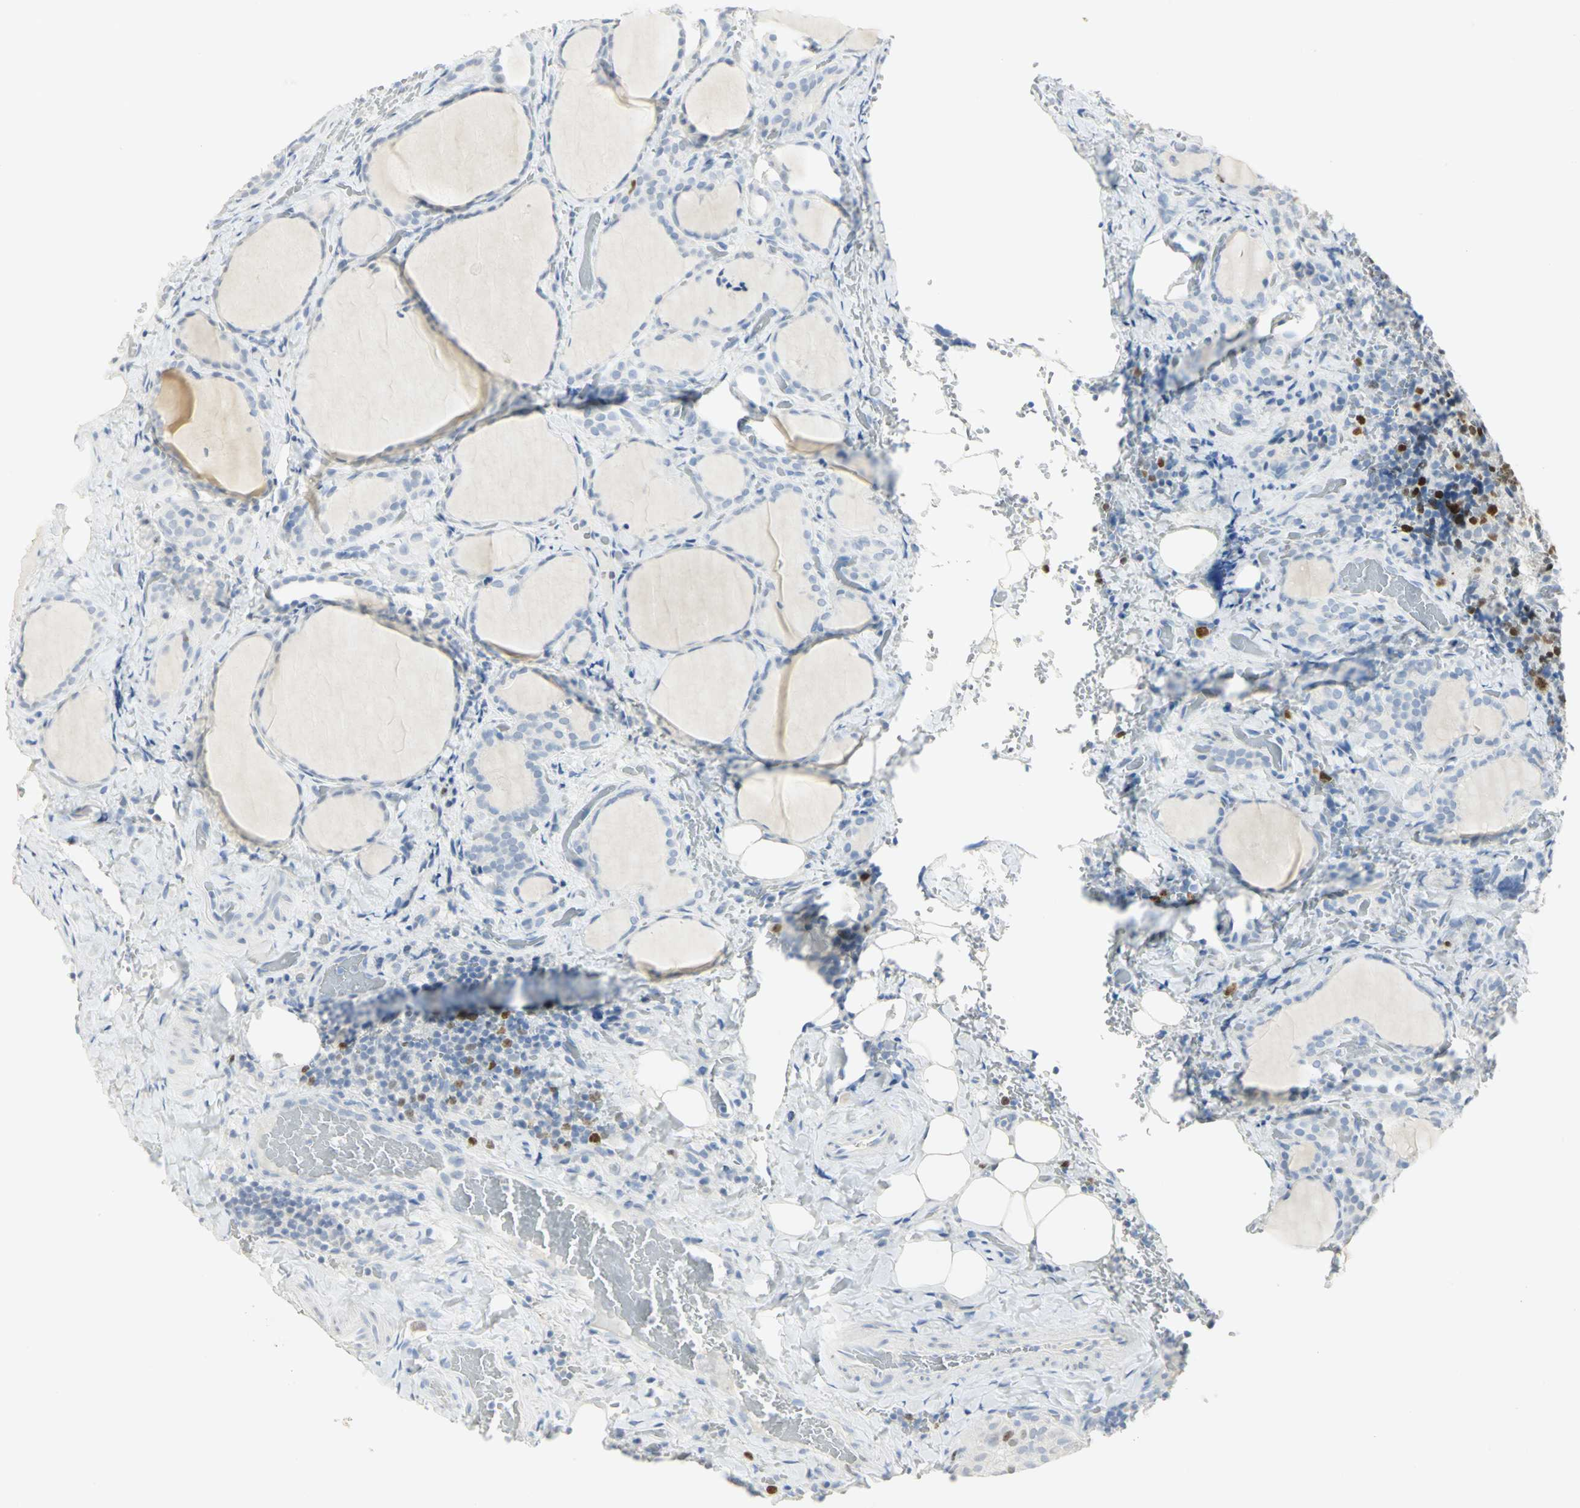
{"staining": {"intensity": "negative", "quantity": "none", "location": "none"}, "tissue": "thyroid cancer", "cell_type": "Tumor cells", "image_type": "cancer", "snomed": [{"axis": "morphology", "description": "Papillary adenocarcinoma, NOS"}, {"axis": "topography", "description": "Thyroid gland"}], "caption": "The photomicrograph displays no staining of tumor cells in thyroid papillary adenocarcinoma.", "gene": "HELLS", "patient": {"sex": "female", "age": 30}}